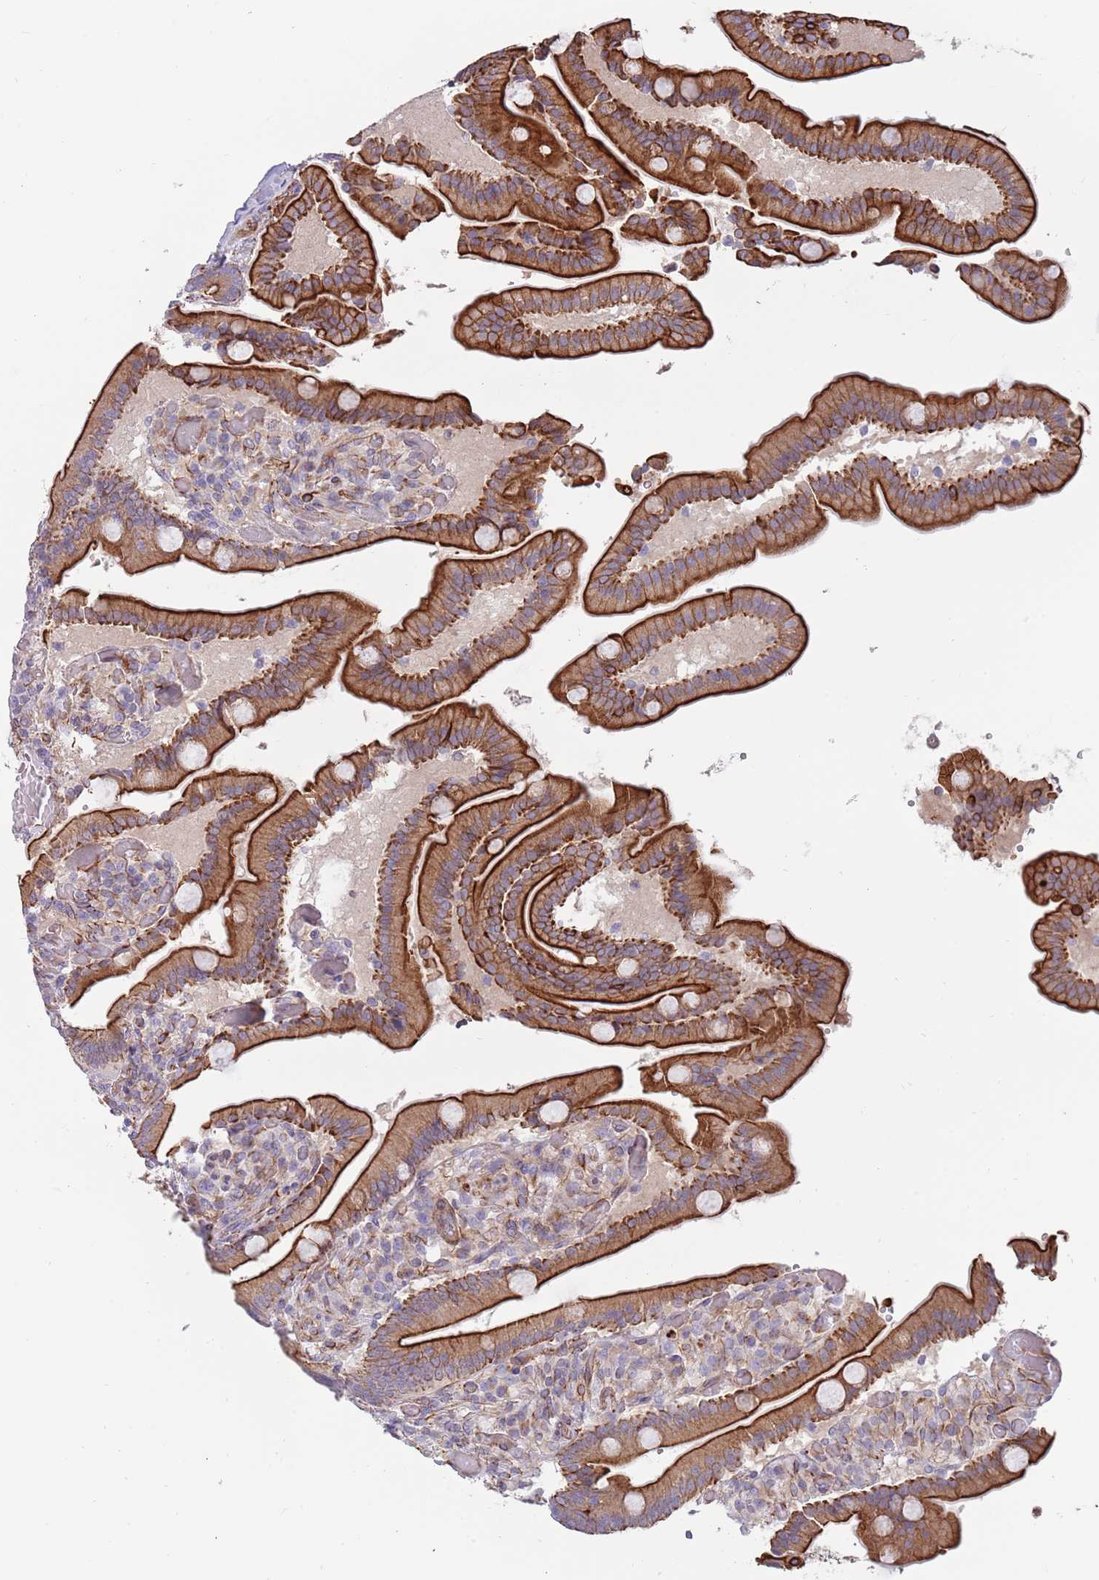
{"staining": {"intensity": "strong", "quantity": ">75%", "location": "cytoplasmic/membranous"}, "tissue": "duodenum", "cell_type": "Glandular cells", "image_type": "normal", "snomed": [{"axis": "morphology", "description": "Normal tissue, NOS"}, {"axis": "topography", "description": "Duodenum"}], "caption": "A high amount of strong cytoplasmic/membranous expression is present in about >75% of glandular cells in normal duodenum. Nuclei are stained in blue.", "gene": "MOGAT1", "patient": {"sex": "female", "age": 62}}